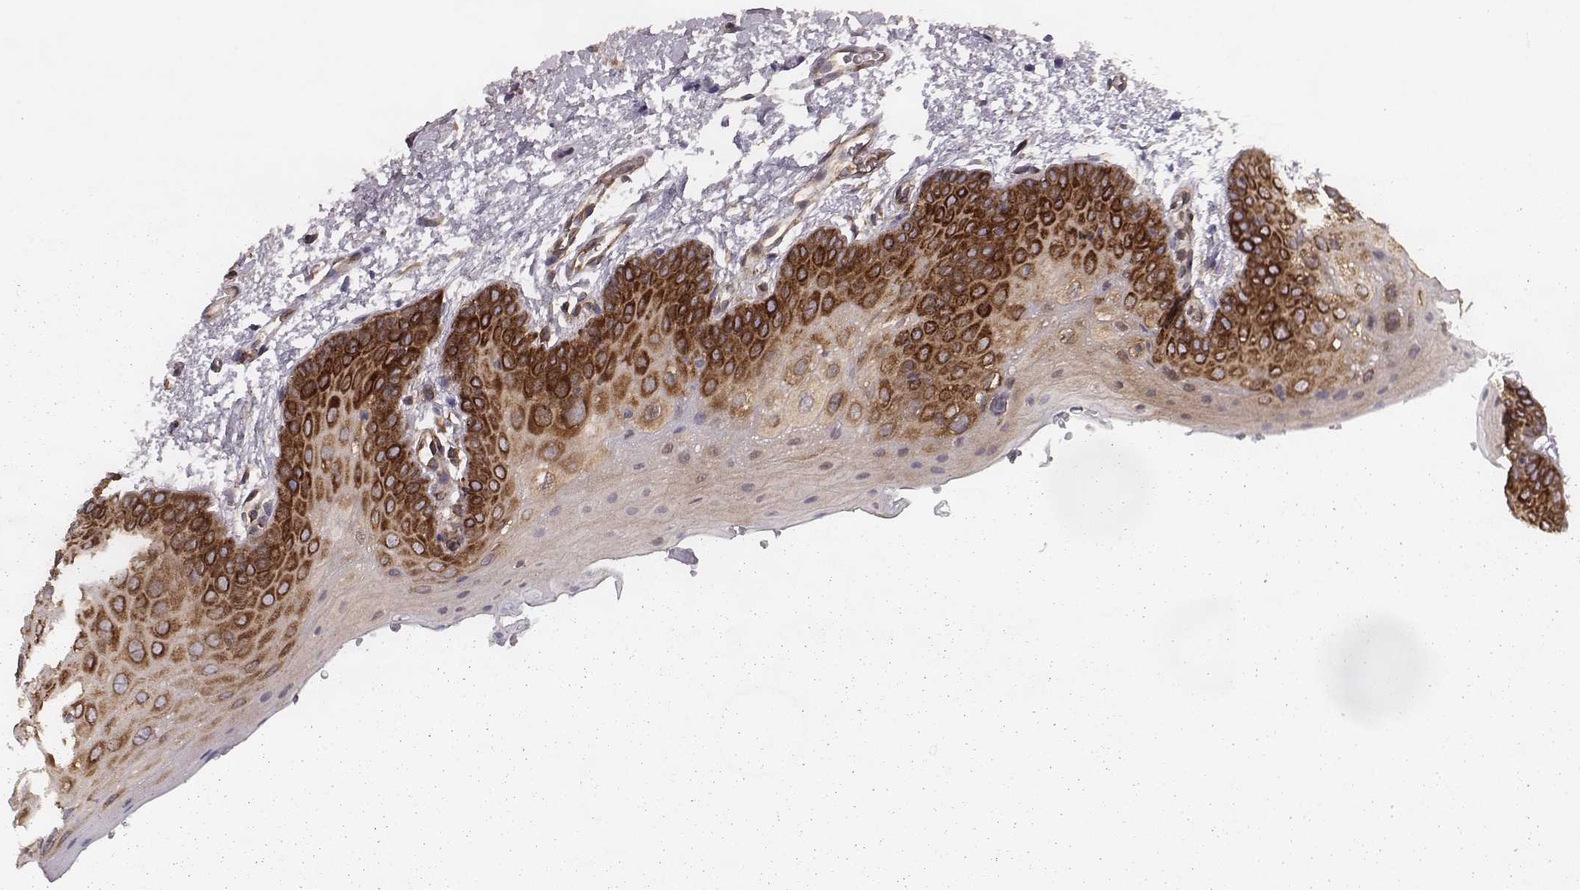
{"staining": {"intensity": "strong", "quantity": ">75%", "location": "cytoplasmic/membranous"}, "tissue": "oral mucosa", "cell_type": "Squamous epithelial cells", "image_type": "normal", "snomed": [{"axis": "morphology", "description": "Normal tissue, NOS"}, {"axis": "morphology", "description": "Squamous cell carcinoma, NOS"}, {"axis": "topography", "description": "Oral tissue"}, {"axis": "topography", "description": "Head-Neck"}], "caption": "Protein analysis of benign oral mucosa demonstrates strong cytoplasmic/membranous positivity in approximately >75% of squamous epithelial cells. (Stains: DAB (3,3'-diaminobenzidine) in brown, nuclei in blue, Microscopy: brightfield microscopy at high magnification).", "gene": "TXLNA", "patient": {"sex": "female", "age": 50}}